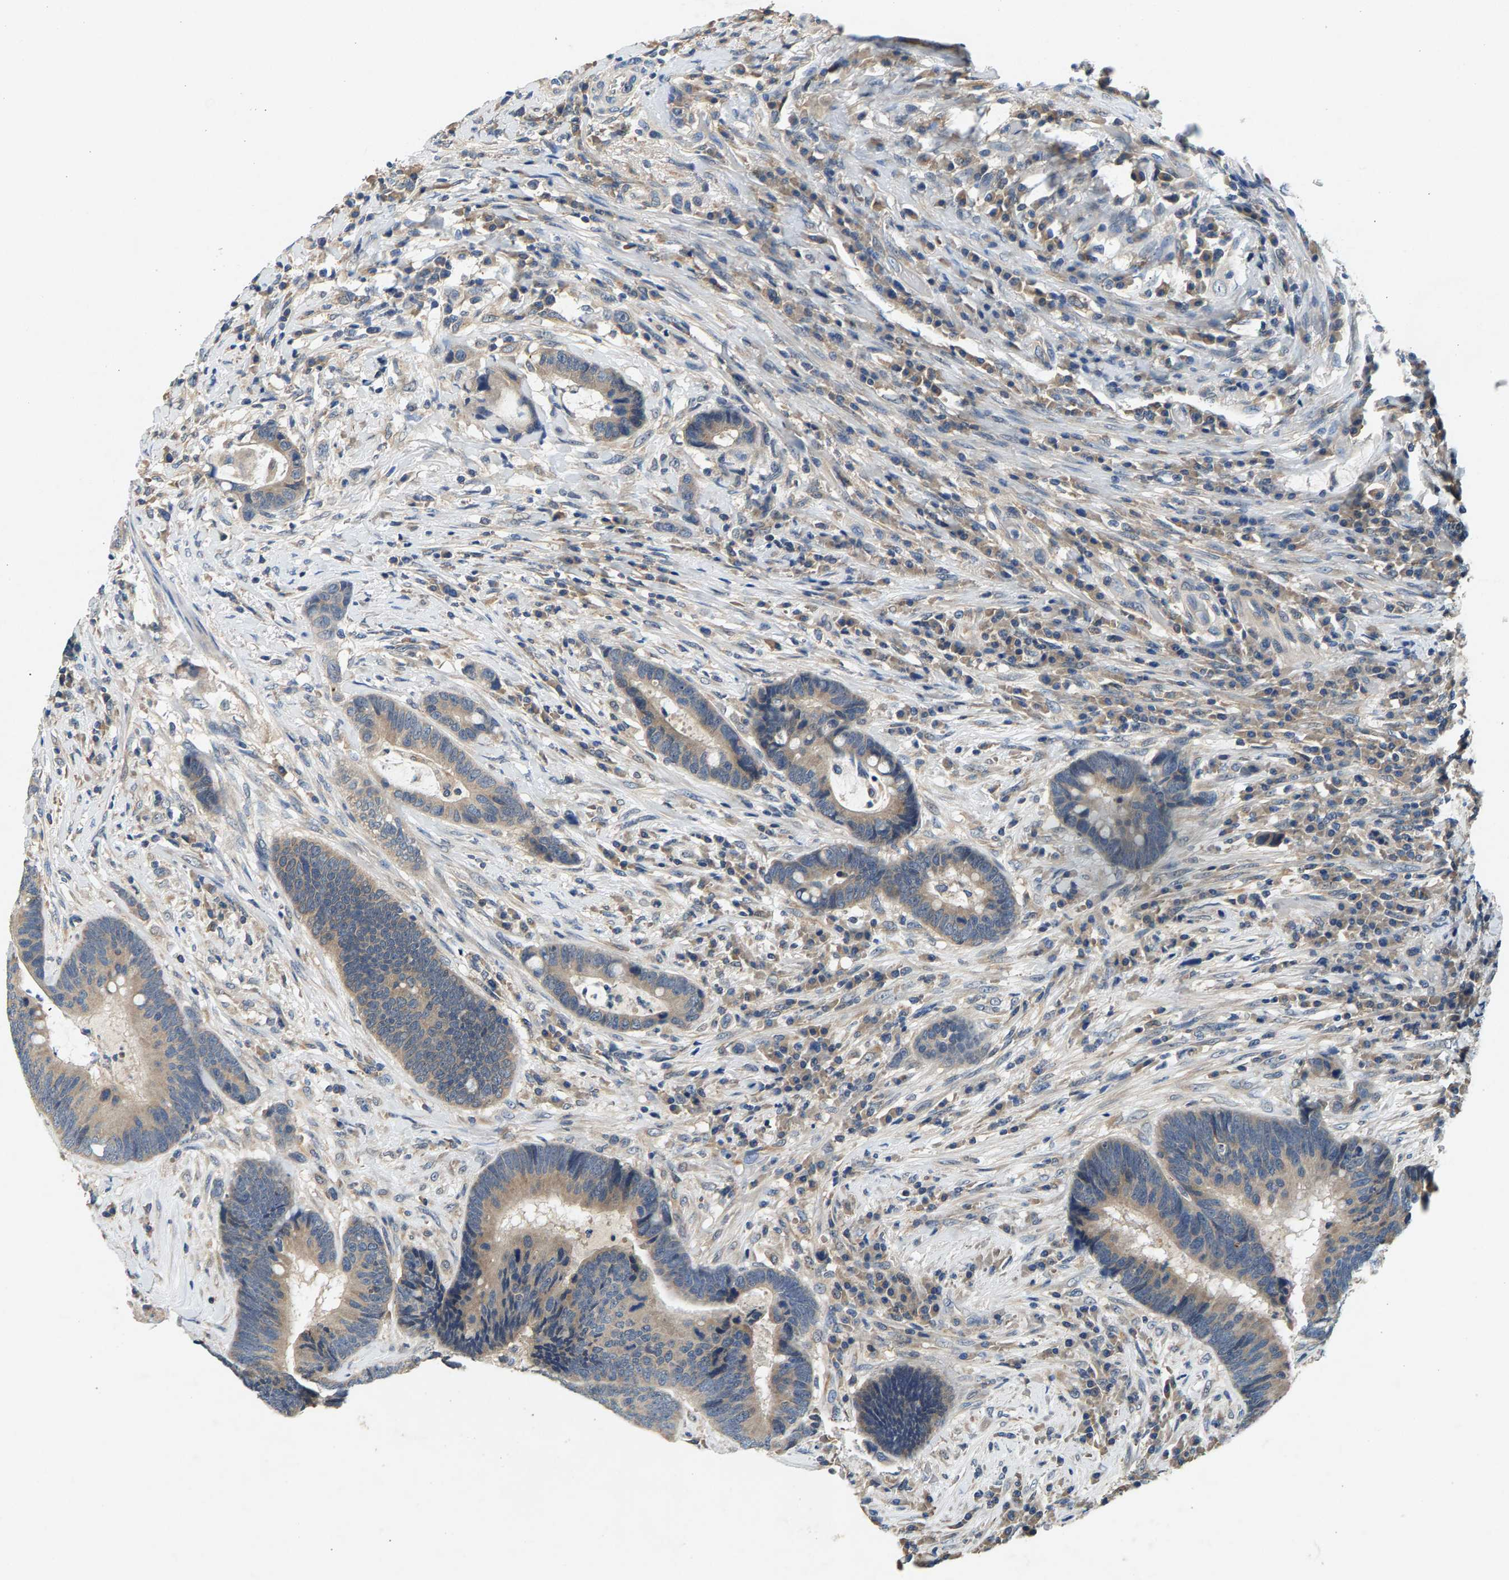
{"staining": {"intensity": "weak", "quantity": ">75%", "location": "cytoplasmic/membranous"}, "tissue": "colorectal cancer", "cell_type": "Tumor cells", "image_type": "cancer", "snomed": [{"axis": "morphology", "description": "Adenocarcinoma, NOS"}, {"axis": "topography", "description": "Rectum"}, {"axis": "topography", "description": "Anal"}], "caption": "Protein staining of adenocarcinoma (colorectal) tissue exhibits weak cytoplasmic/membranous expression in about >75% of tumor cells. (Stains: DAB in brown, nuclei in blue, Microscopy: brightfield microscopy at high magnification).", "gene": "NT5C", "patient": {"sex": "female", "age": 89}}